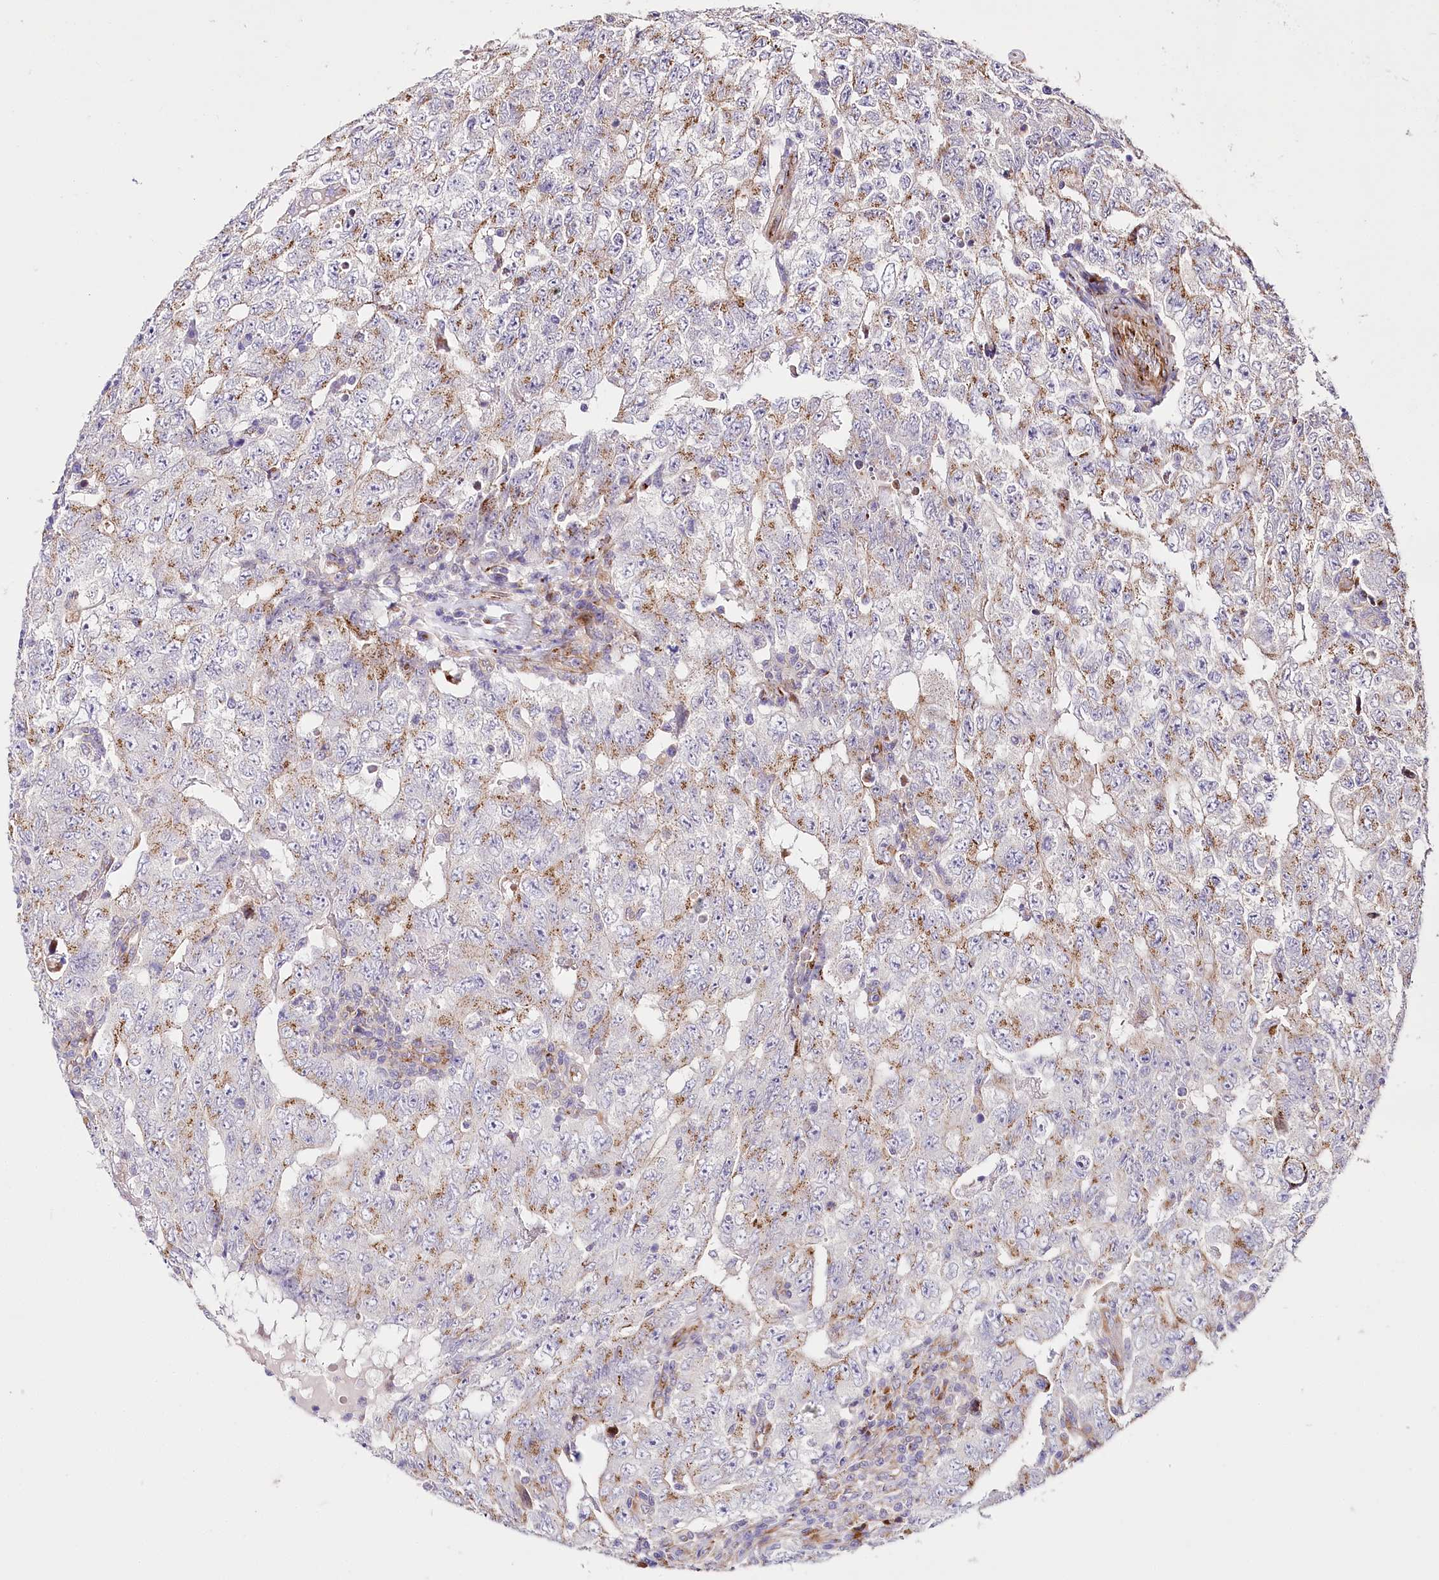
{"staining": {"intensity": "moderate", "quantity": ">75%", "location": "cytoplasmic/membranous"}, "tissue": "testis cancer", "cell_type": "Tumor cells", "image_type": "cancer", "snomed": [{"axis": "morphology", "description": "Carcinoma, Embryonal, NOS"}, {"axis": "topography", "description": "Testis"}], "caption": "A photomicrograph of human embryonal carcinoma (testis) stained for a protein shows moderate cytoplasmic/membranous brown staining in tumor cells. The protein is stained brown, and the nuclei are stained in blue (DAB IHC with brightfield microscopy, high magnification).", "gene": "ABRAXAS2", "patient": {"sex": "male", "age": 26}}